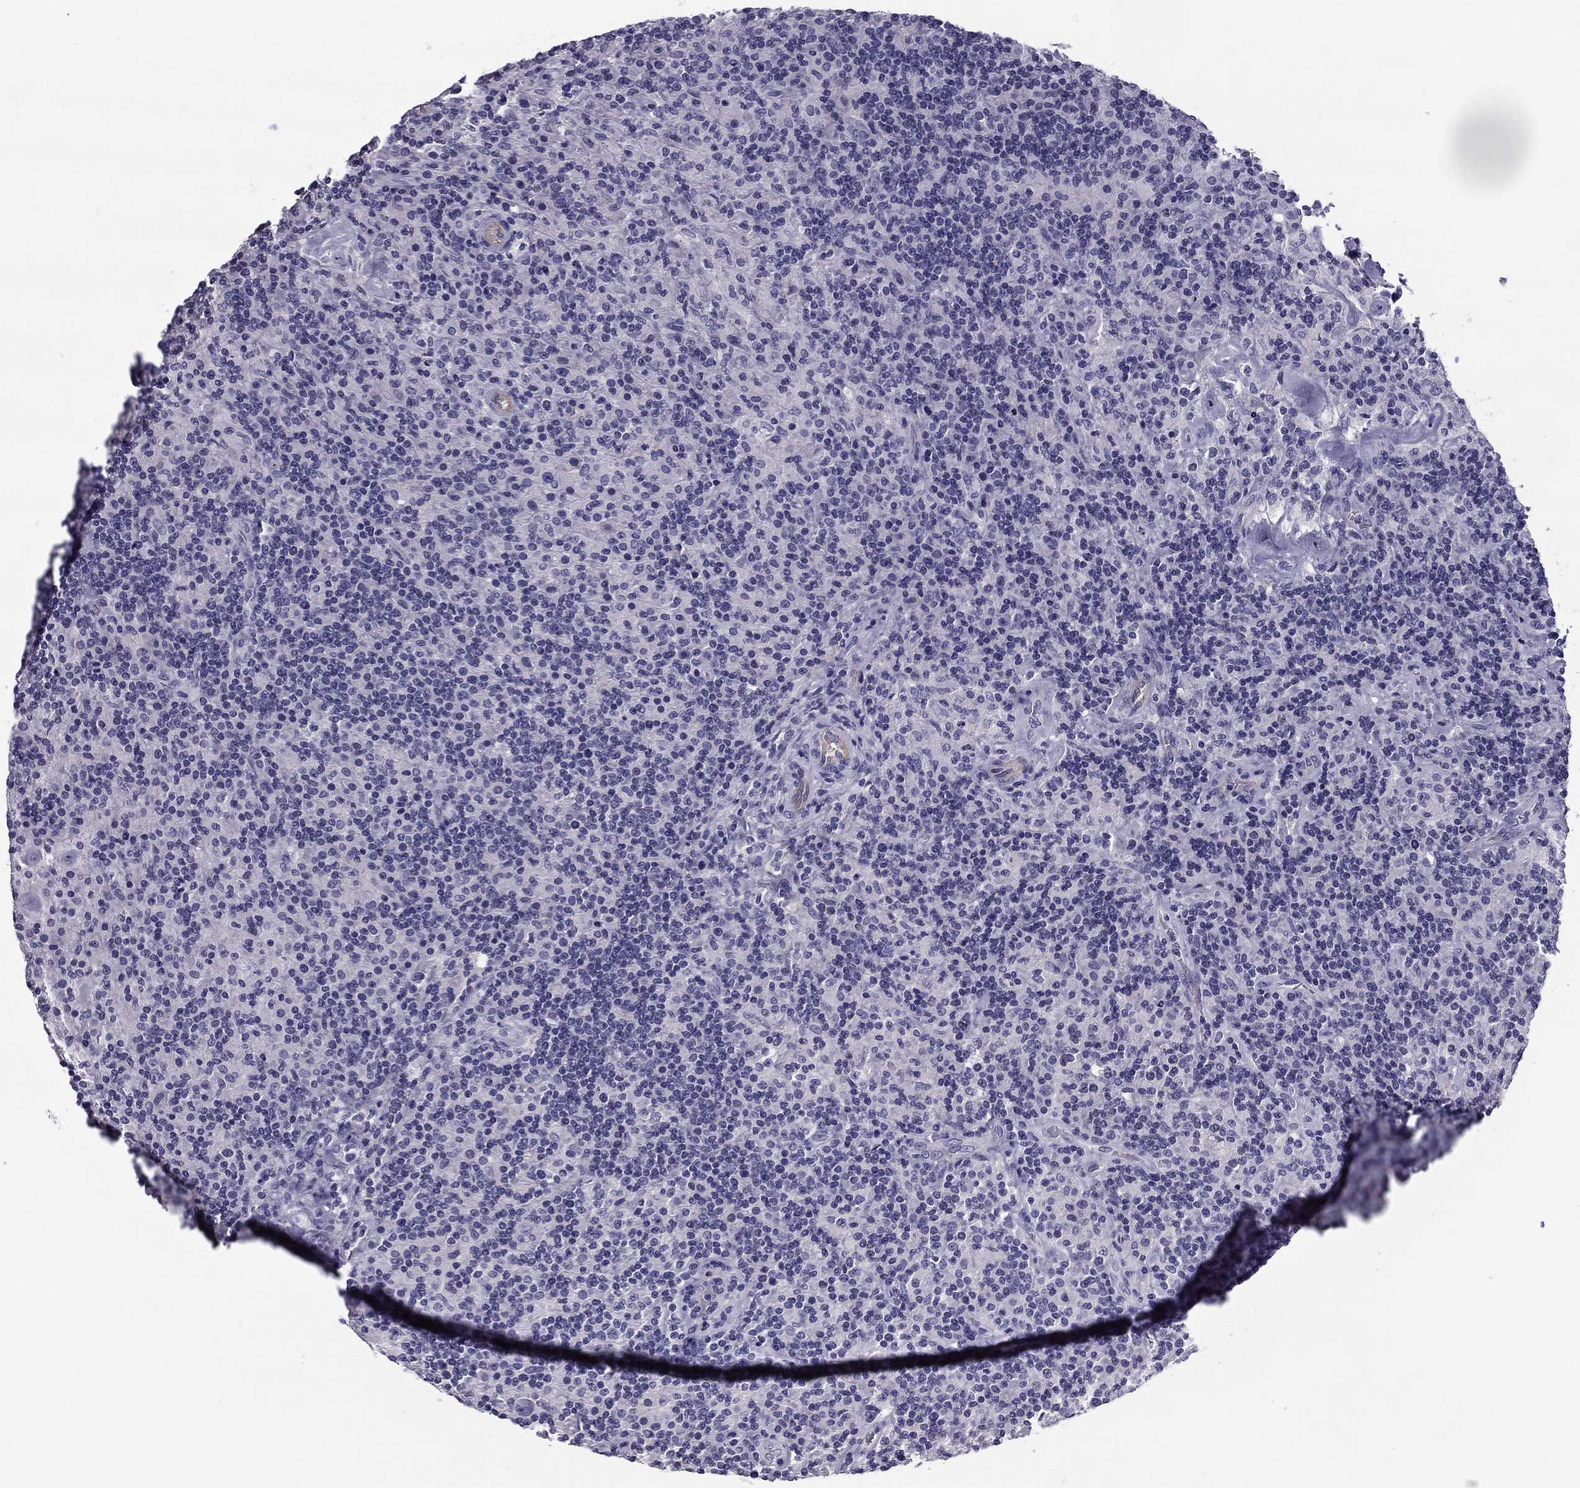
{"staining": {"intensity": "negative", "quantity": "none", "location": "none"}, "tissue": "lymphoma", "cell_type": "Tumor cells", "image_type": "cancer", "snomed": [{"axis": "morphology", "description": "Hodgkin's disease, NOS"}, {"axis": "topography", "description": "Lymph node"}], "caption": "This is an IHC histopathology image of lymphoma. There is no positivity in tumor cells.", "gene": "FLNC", "patient": {"sex": "male", "age": 70}}